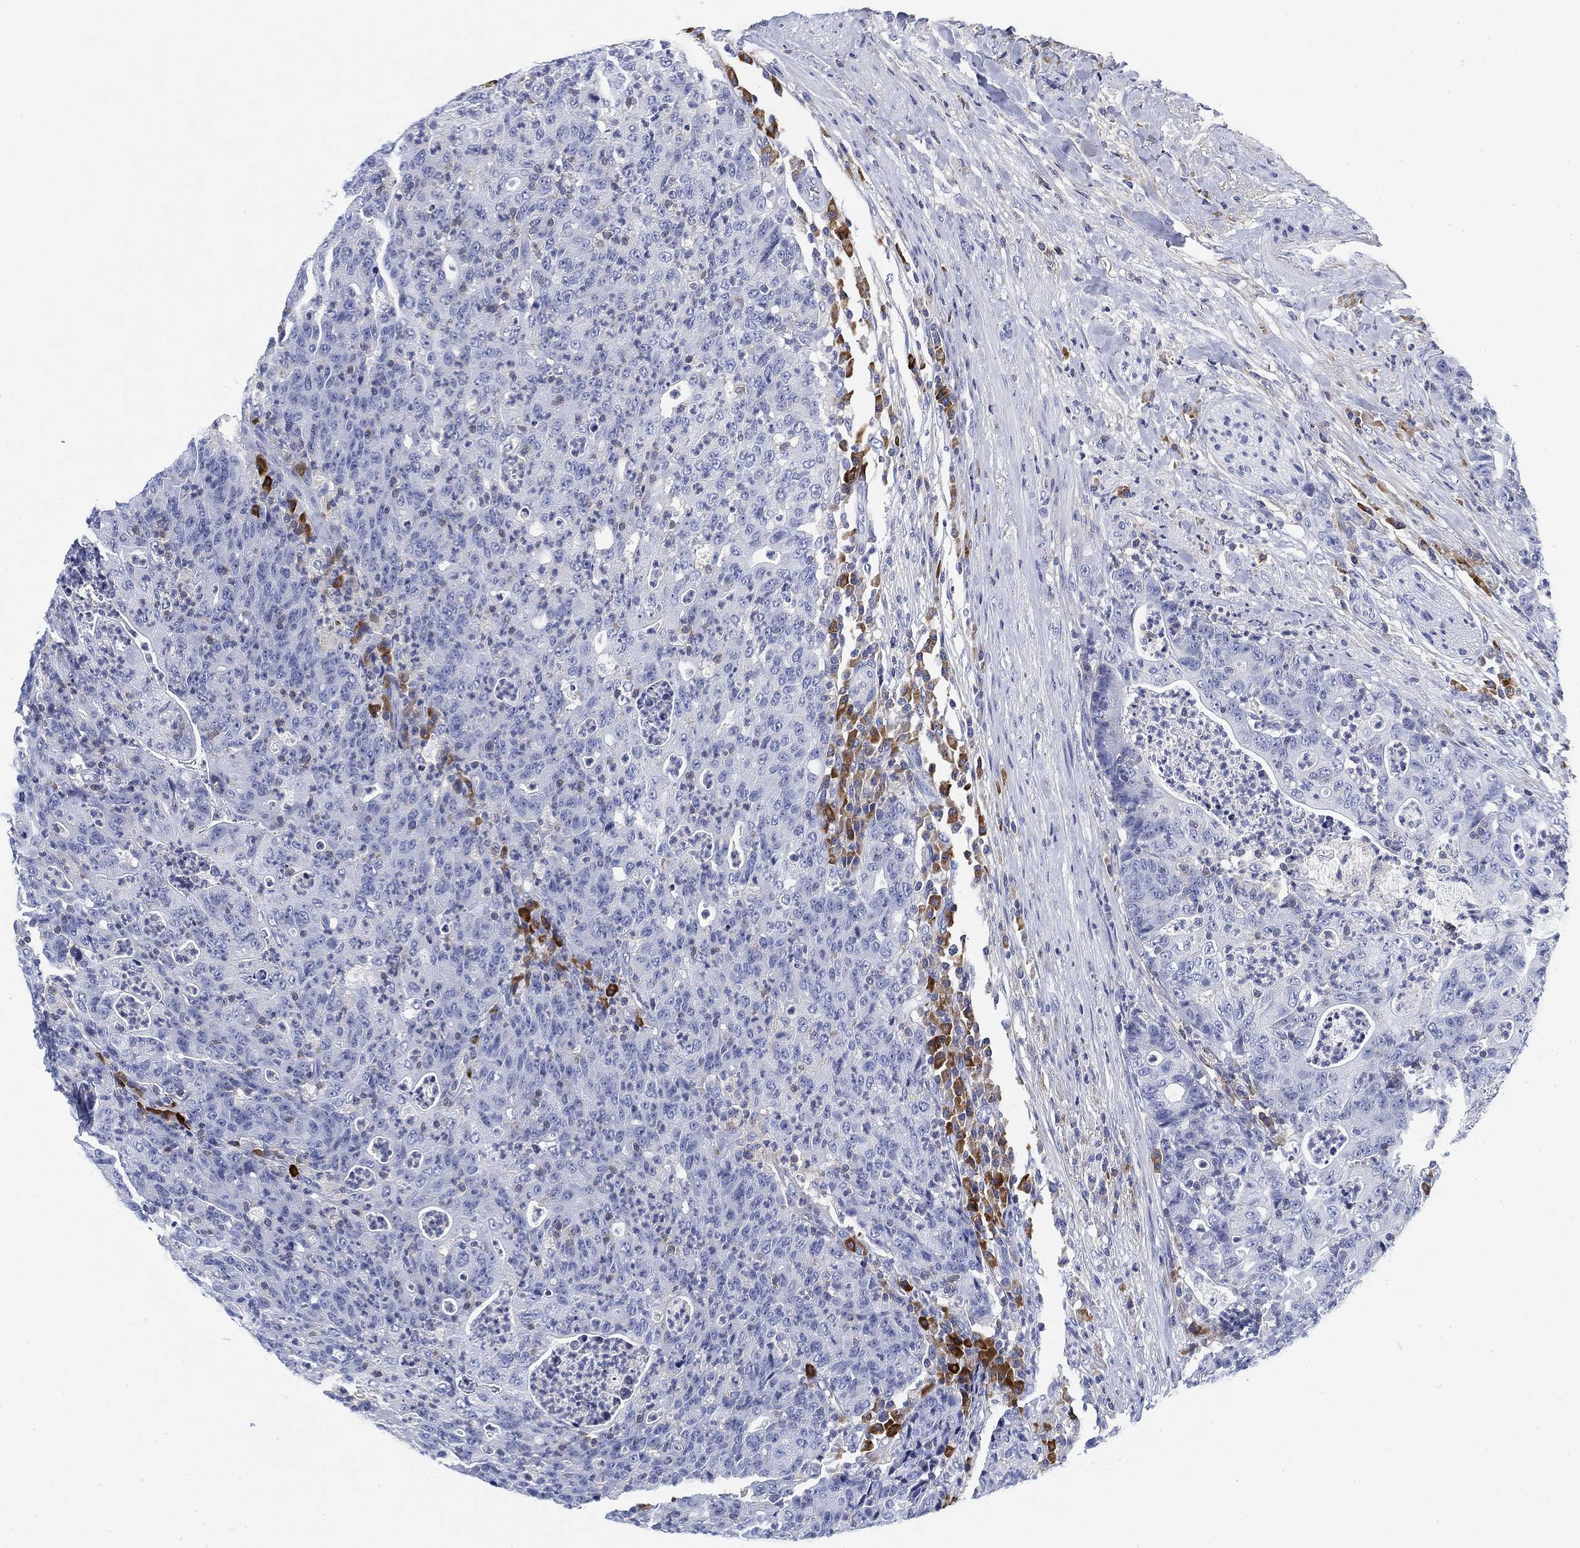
{"staining": {"intensity": "negative", "quantity": "none", "location": "none"}, "tissue": "colorectal cancer", "cell_type": "Tumor cells", "image_type": "cancer", "snomed": [{"axis": "morphology", "description": "Adenocarcinoma, NOS"}, {"axis": "topography", "description": "Colon"}], "caption": "Tumor cells are negative for protein expression in human colorectal cancer (adenocarcinoma).", "gene": "FYB1", "patient": {"sex": "male", "age": 70}}